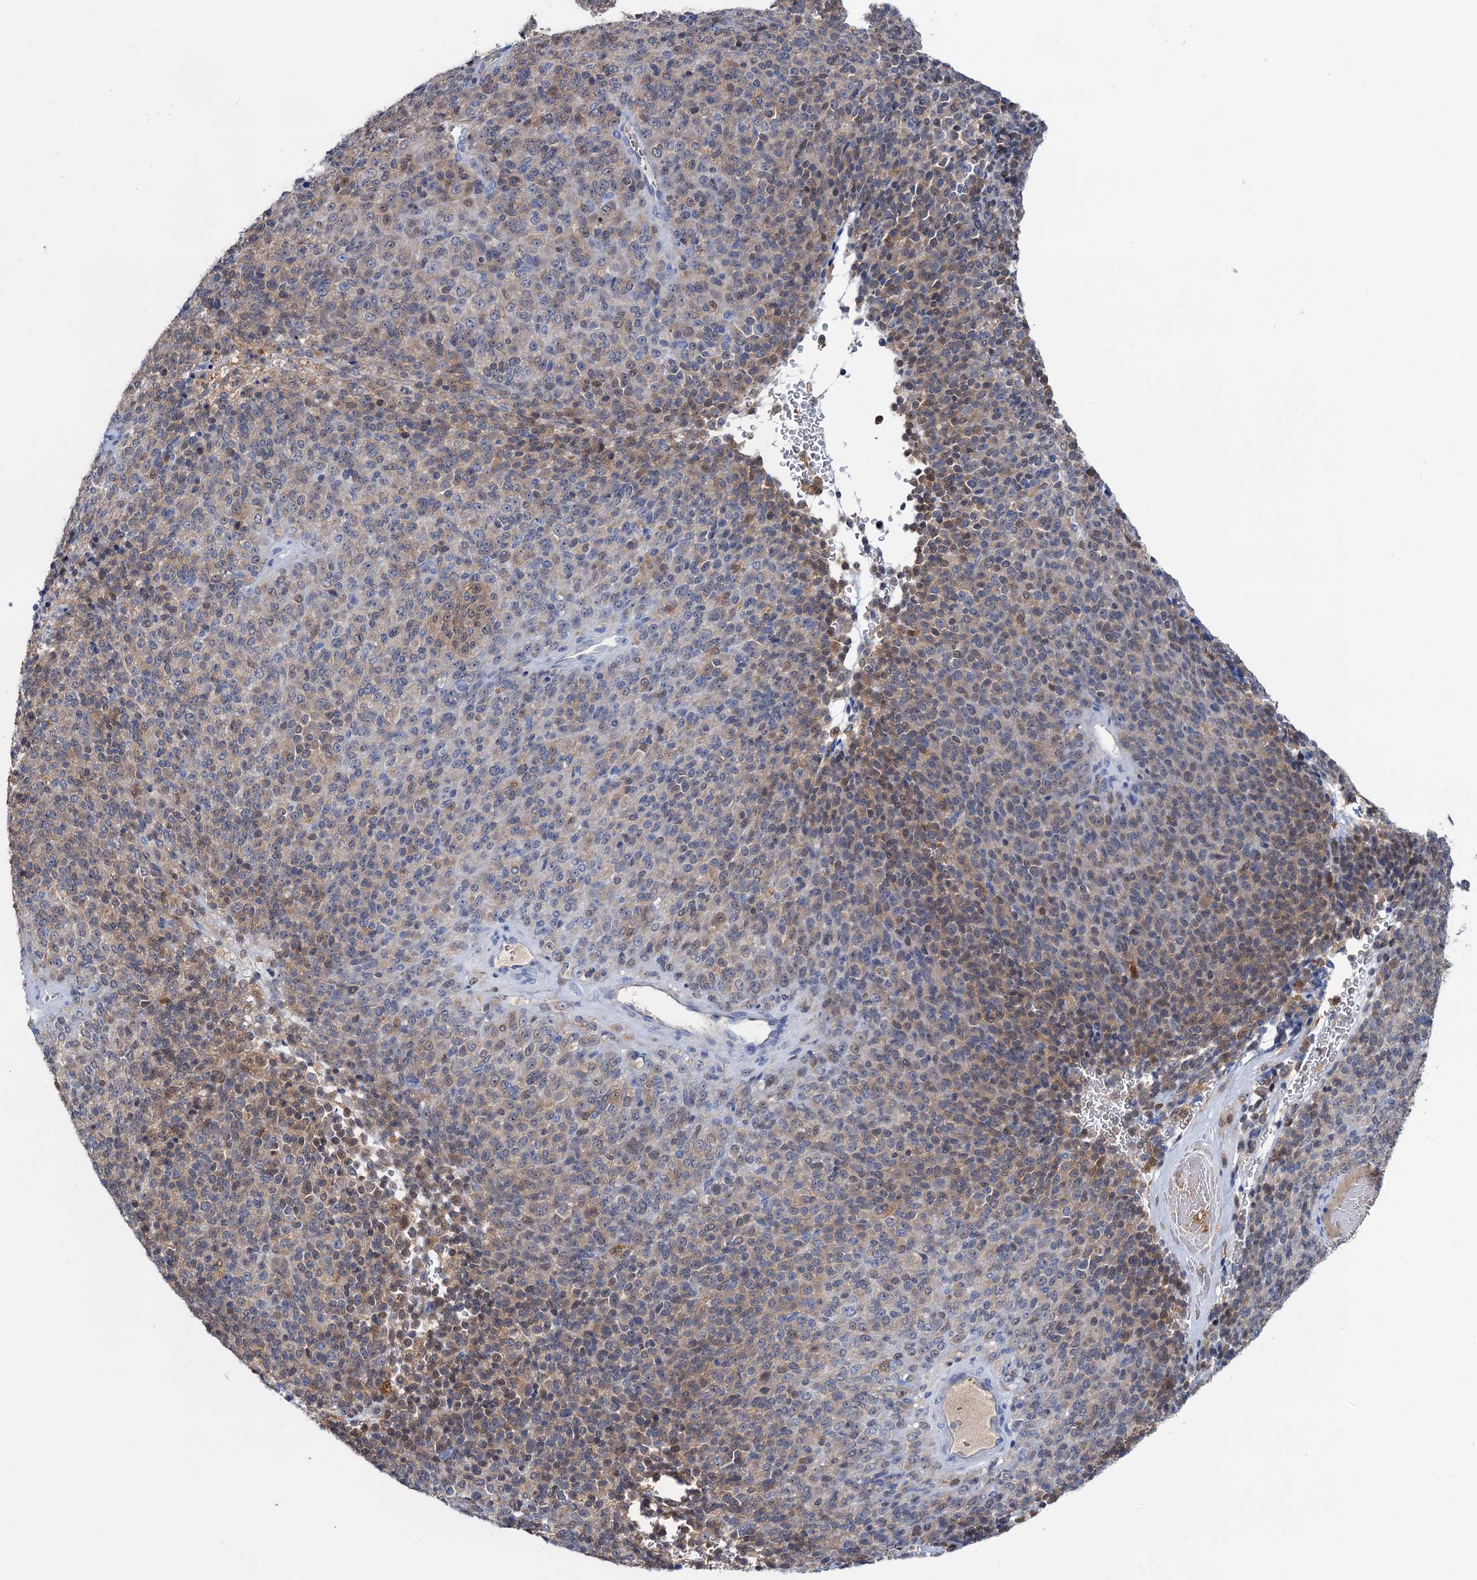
{"staining": {"intensity": "weak", "quantity": "<25%", "location": "cytoplasmic/membranous"}, "tissue": "melanoma", "cell_type": "Tumor cells", "image_type": "cancer", "snomed": [{"axis": "morphology", "description": "Malignant melanoma, Metastatic site"}, {"axis": "topography", "description": "Brain"}], "caption": "A histopathology image of melanoma stained for a protein demonstrates no brown staining in tumor cells.", "gene": "FAH", "patient": {"sex": "female", "age": 56}}